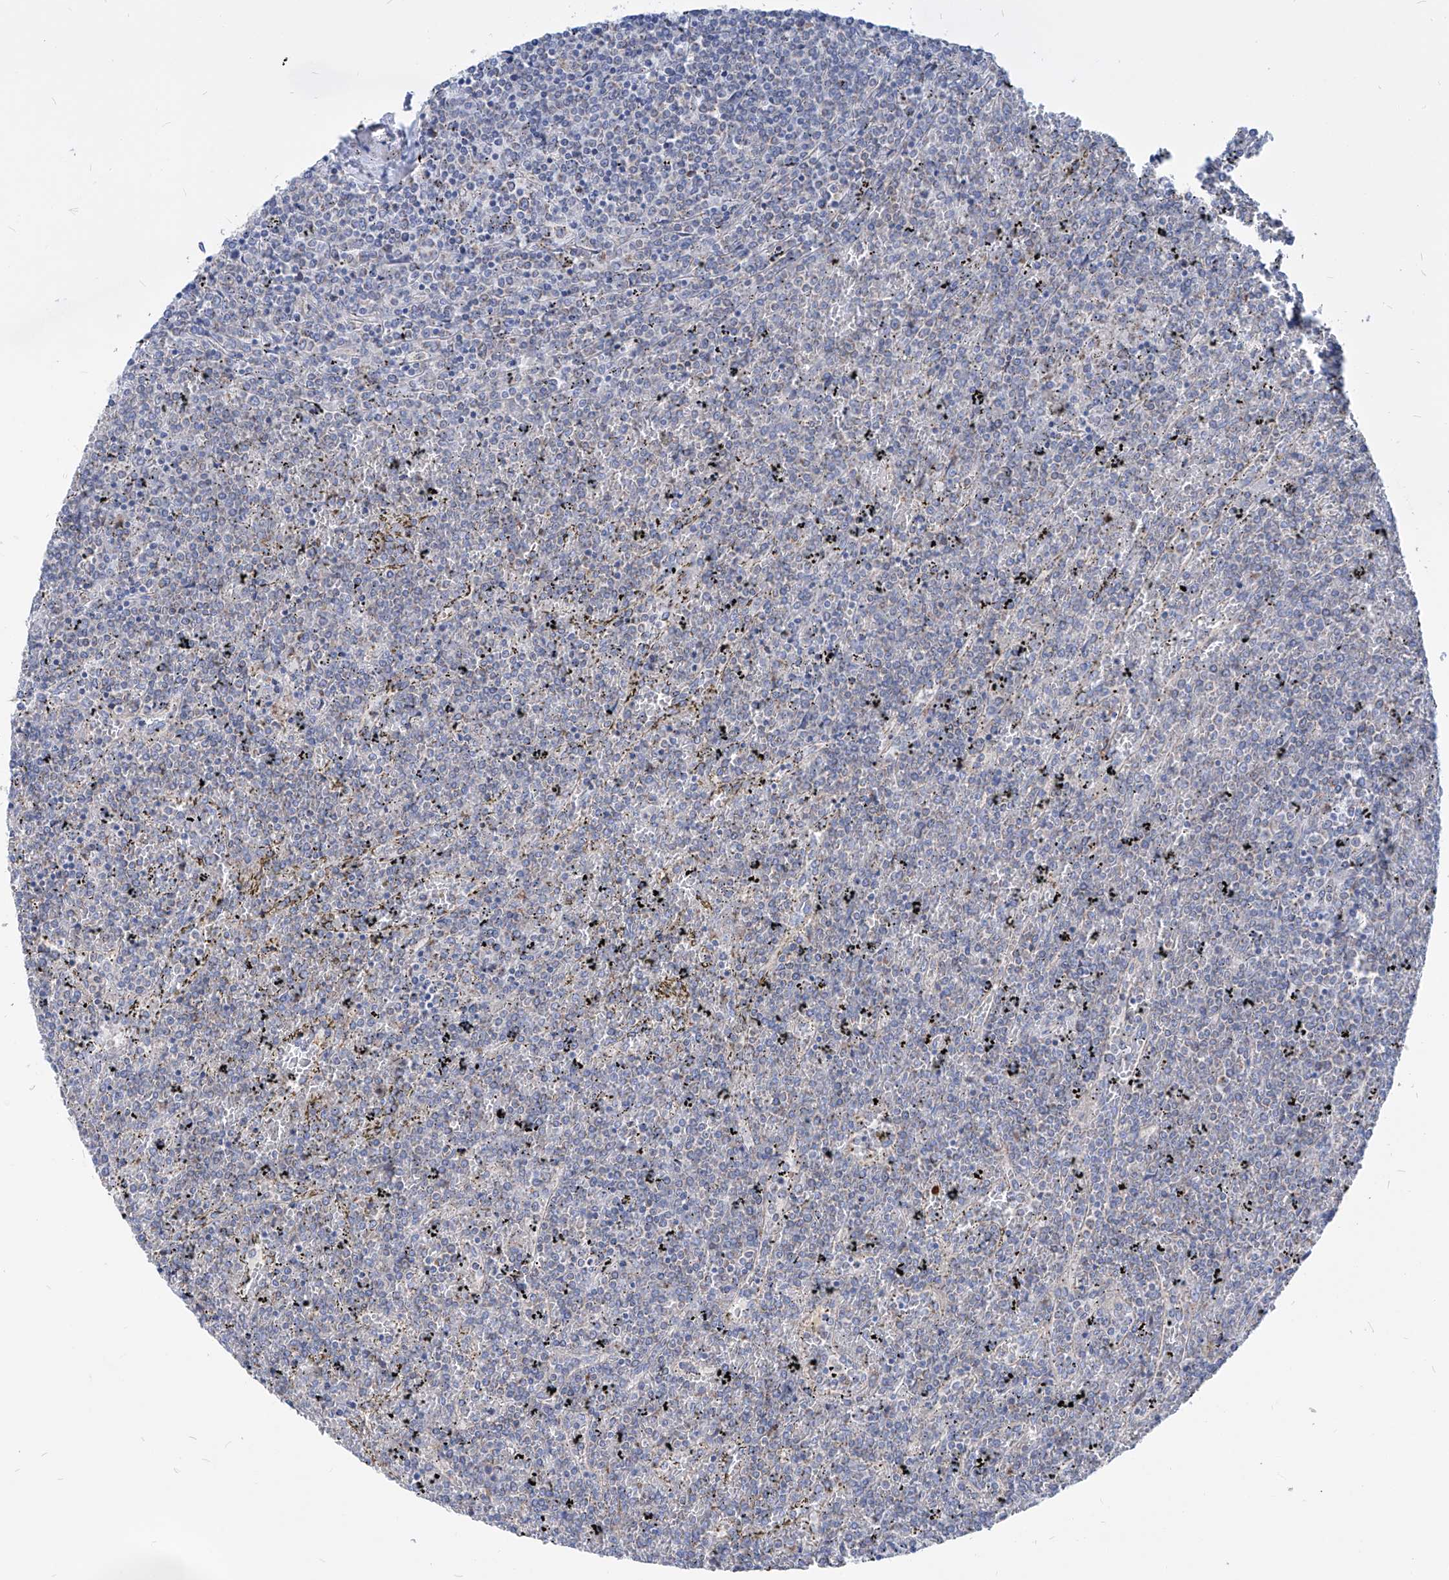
{"staining": {"intensity": "negative", "quantity": "none", "location": "none"}, "tissue": "lymphoma", "cell_type": "Tumor cells", "image_type": "cancer", "snomed": [{"axis": "morphology", "description": "Malignant lymphoma, non-Hodgkin's type, Low grade"}, {"axis": "topography", "description": "Spleen"}], "caption": "Tumor cells are negative for protein expression in human low-grade malignant lymphoma, non-Hodgkin's type.", "gene": "AGPS", "patient": {"sex": "female", "age": 19}}